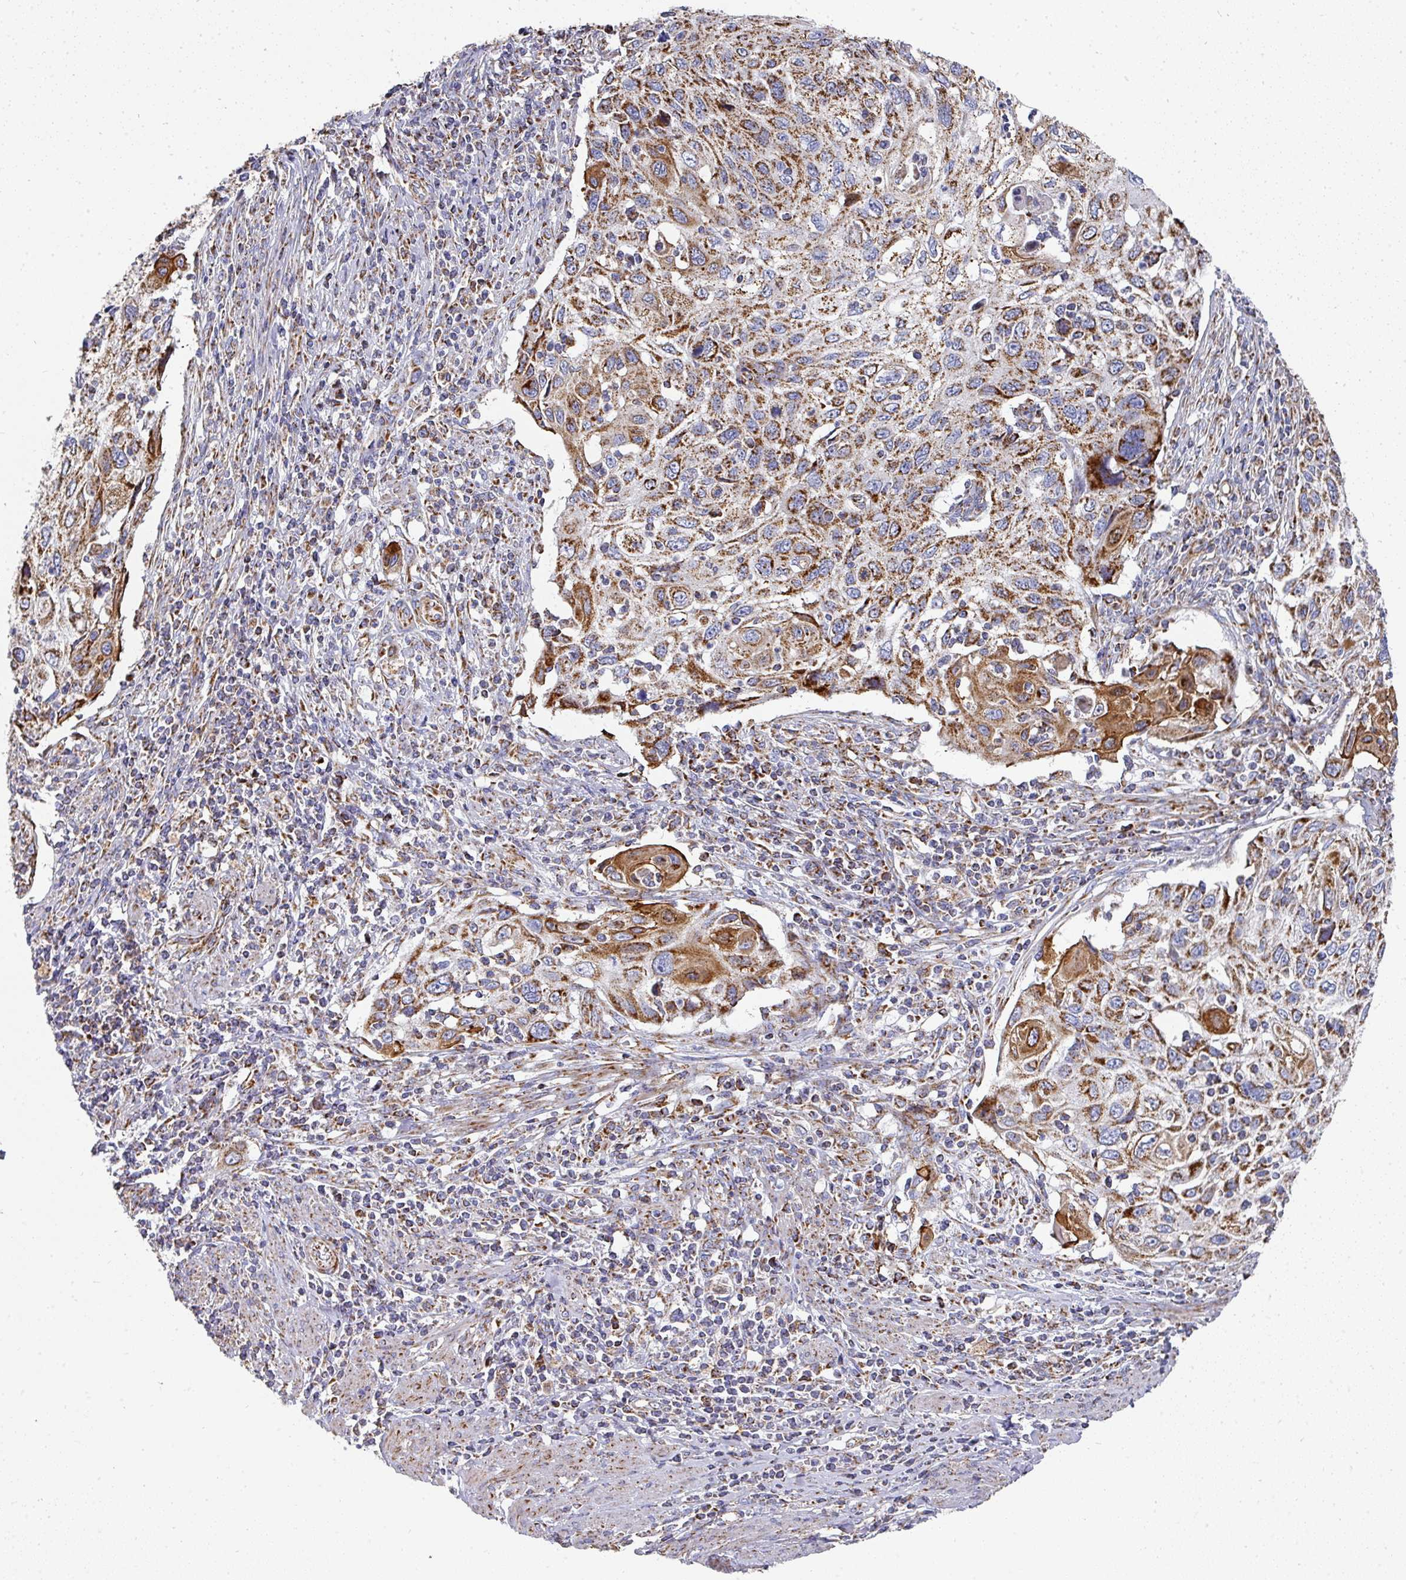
{"staining": {"intensity": "strong", "quantity": ">75%", "location": "cytoplasmic/membranous"}, "tissue": "cervical cancer", "cell_type": "Tumor cells", "image_type": "cancer", "snomed": [{"axis": "morphology", "description": "Squamous cell carcinoma, NOS"}, {"axis": "topography", "description": "Cervix"}], "caption": "The image displays staining of cervical squamous cell carcinoma, revealing strong cytoplasmic/membranous protein positivity (brown color) within tumor cells.", "gene": "UQCRFS1", "patient": {"sex": "female", "age": 70}}